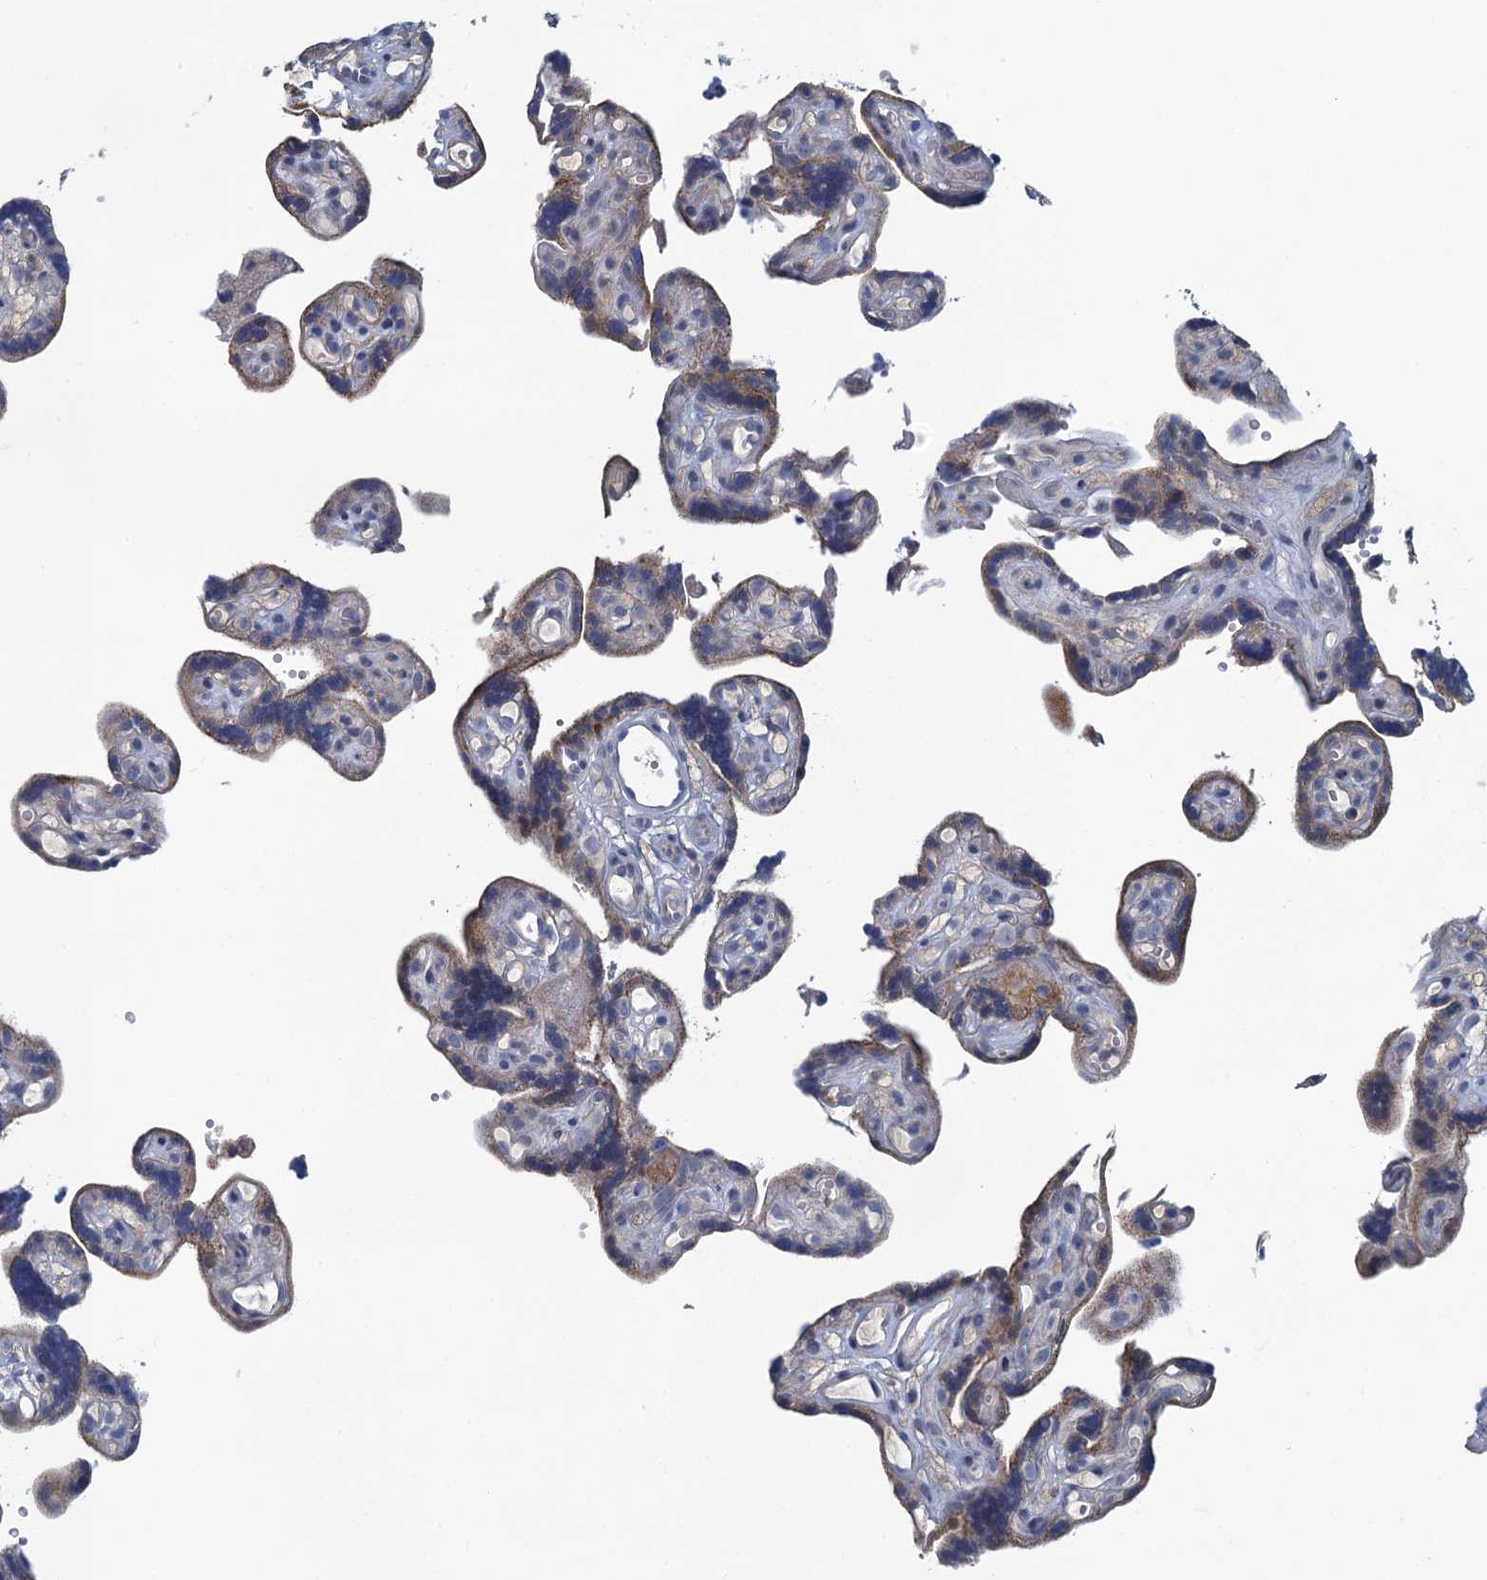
{"staining": {"intensity": "weak", "quantity": "<25%", "location": "cytoplasmic/membranous"}, "tissue": "placenta", "cell_type": "Decidual cells", "image_type": "normal", "snomed": [{"axis": "morphology", "description": "Normal tissue, NOS"}, {"axis": "topography", "description": "Placenta"}], "caption": "The IHC photomicrograph has no significant expression in decidual cells of placenta.", "gene": "NCKAP1L", "patient": {"sex": "female", "age": 30}}